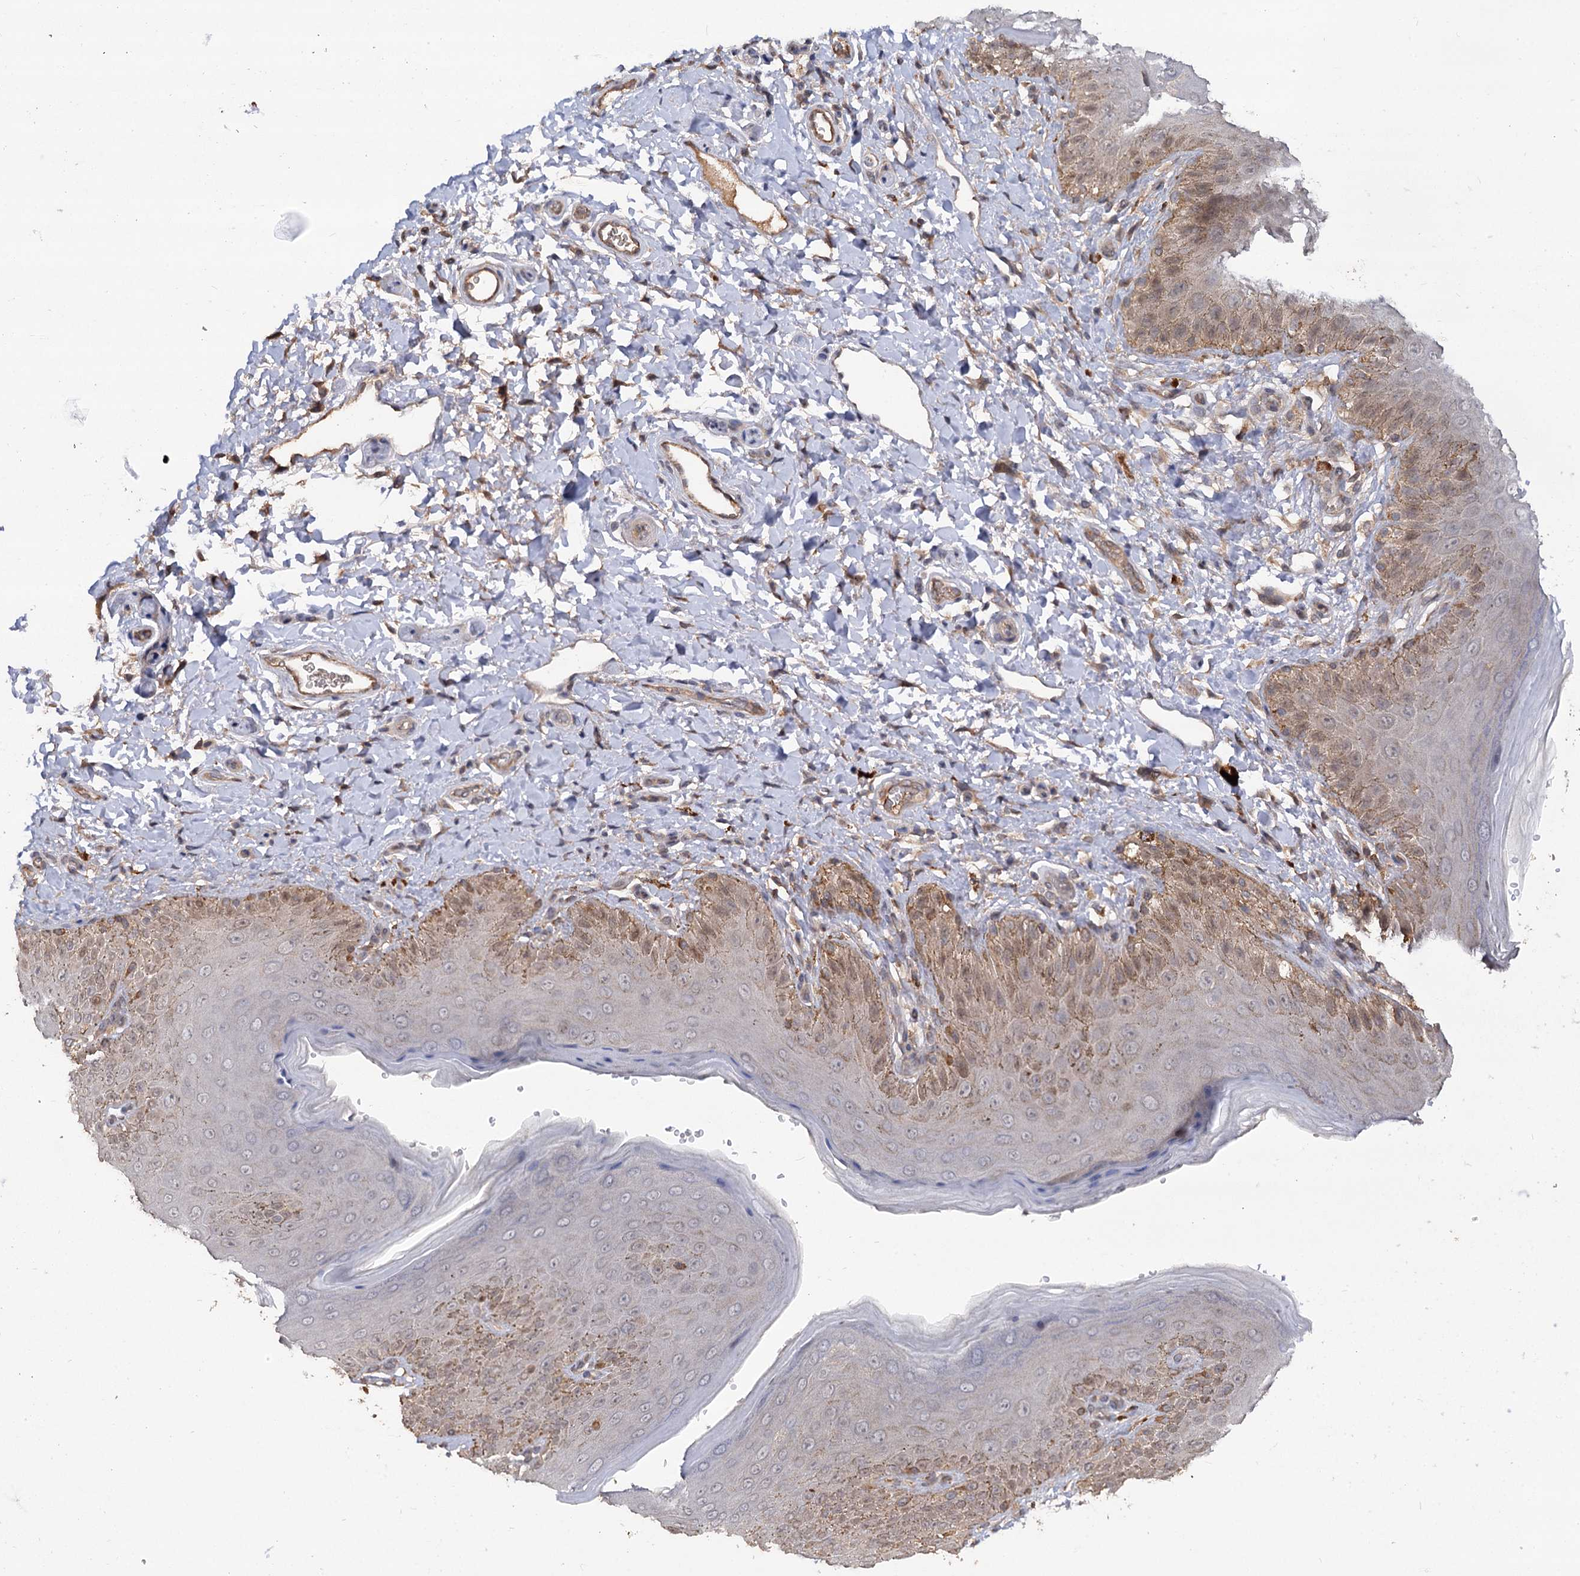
{"staining": {"intensity": "moderate", "quantity": ">75%", "location": "cytoplasmic/membranous,nuclear"}, "tissue": "skin", "cell_type": "Epidermal cells", "image_type": "normal", "snomed": [{"axis": "morphology", "description": "Normal tissue, NOS"}, {"axis": "topography", "description": "Anal"}], "caption": "Immunohistochemistry (IHC) of benign skin shows medium levels of moderate cytoplasmic/membranous,nuclear positivity in approximately >75% of epidermal cells.", "gene": "NUDCD2", "patient": {"sex": "male", "age": 44}}